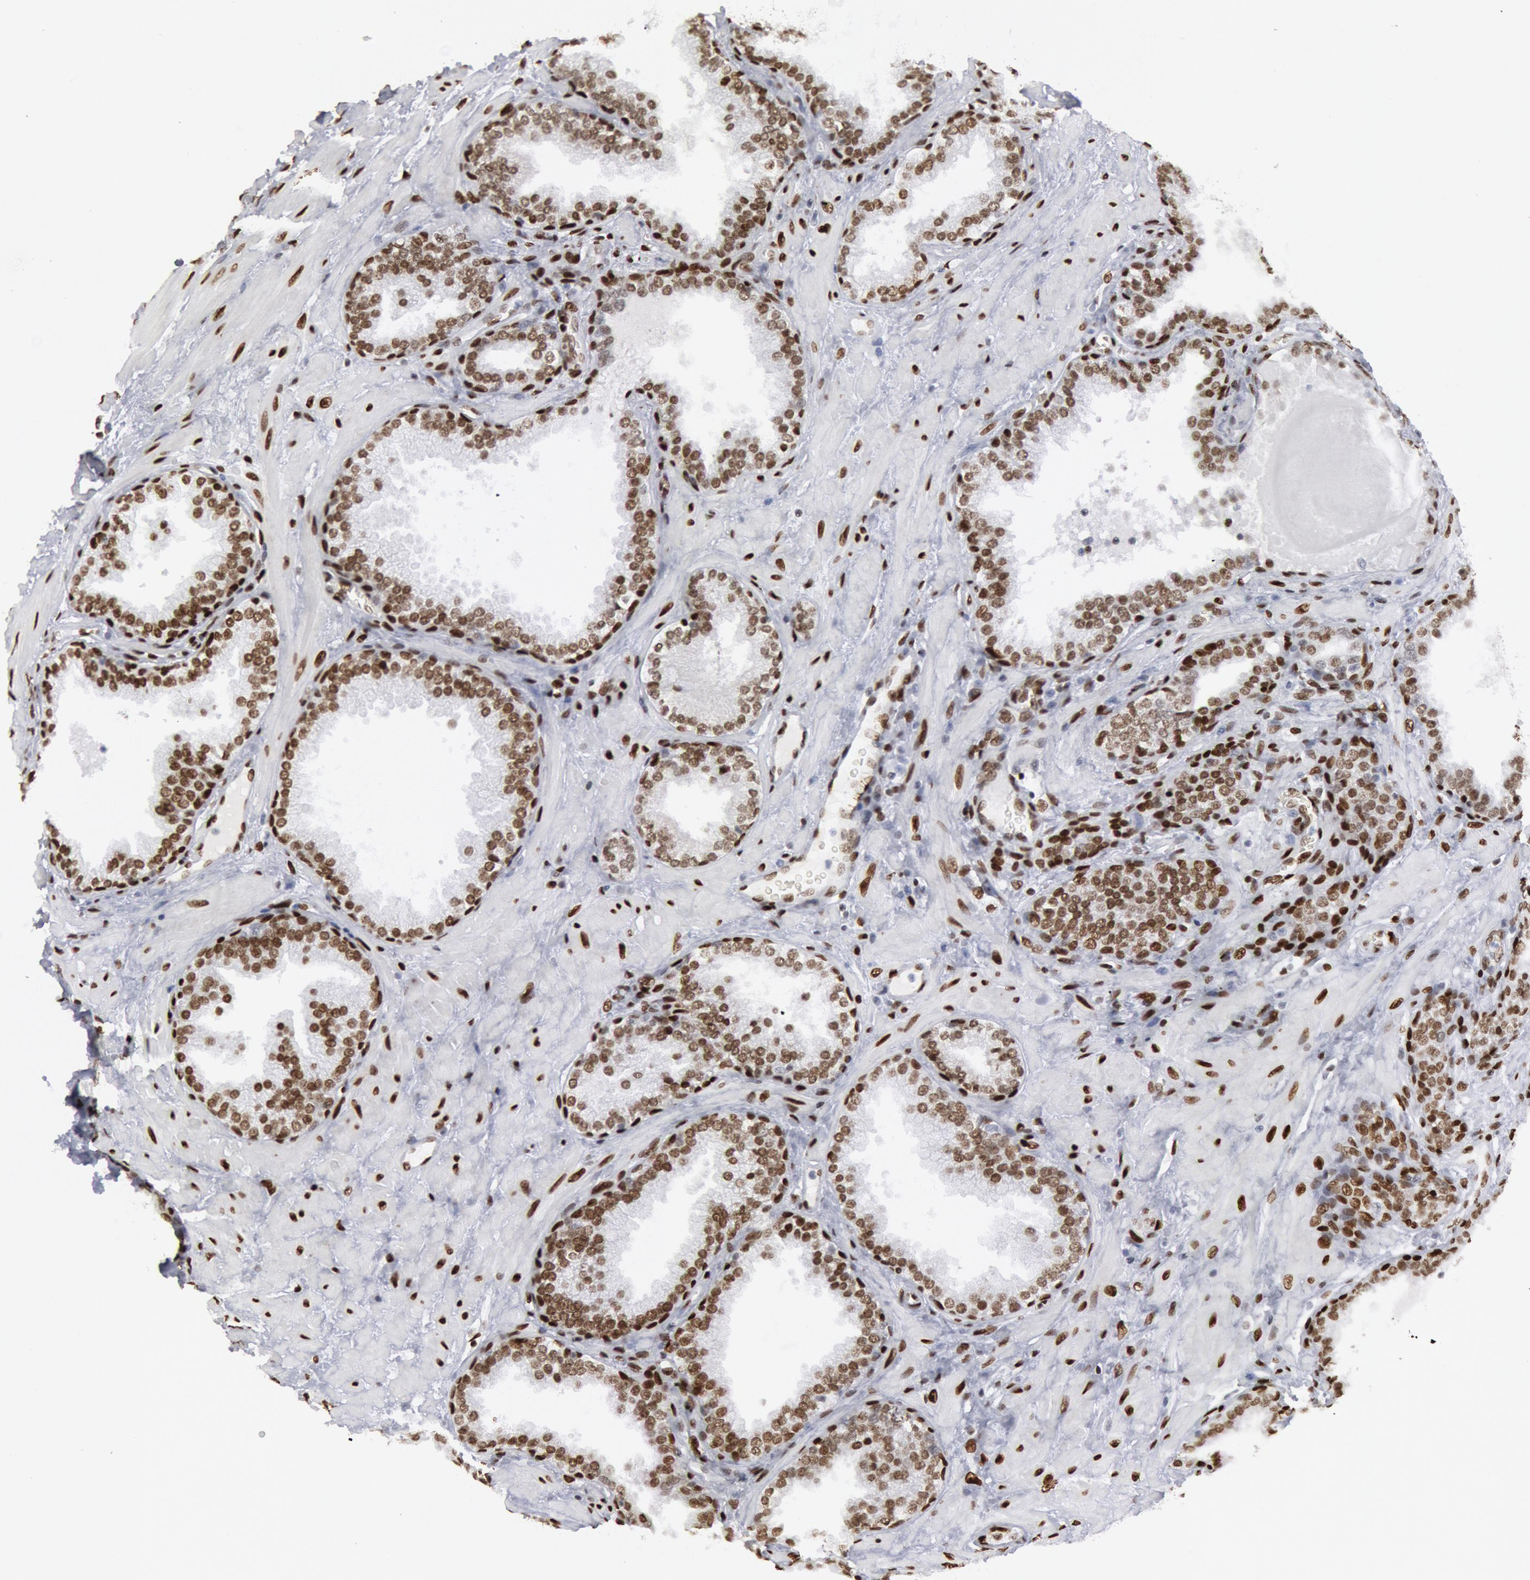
{"staining": {"intensity": "moderate", "quantity": ">75%", "location": "nuclear"}, "tissue": "prostate", "cell_type": "Glandular cells", "image_type": "normal", "snomed": [{"axis": "morphology", "description": "Normal tissue, NOS"}, {"axis": "topography", "description": "Prostate"}], "caption": "Immunohistochemistry staining of normal prostate, which reveals medium levels of moderate nuclear expression in approximately >75% of glandular cells indicating moderate nuclear protein expression. The staining was performed using DAB (brown) for protein detection and nuclei were counterstained in hematoxylin (blue).", "gene": "MECP2", "patient": {"sex": "male", "age": 51}}